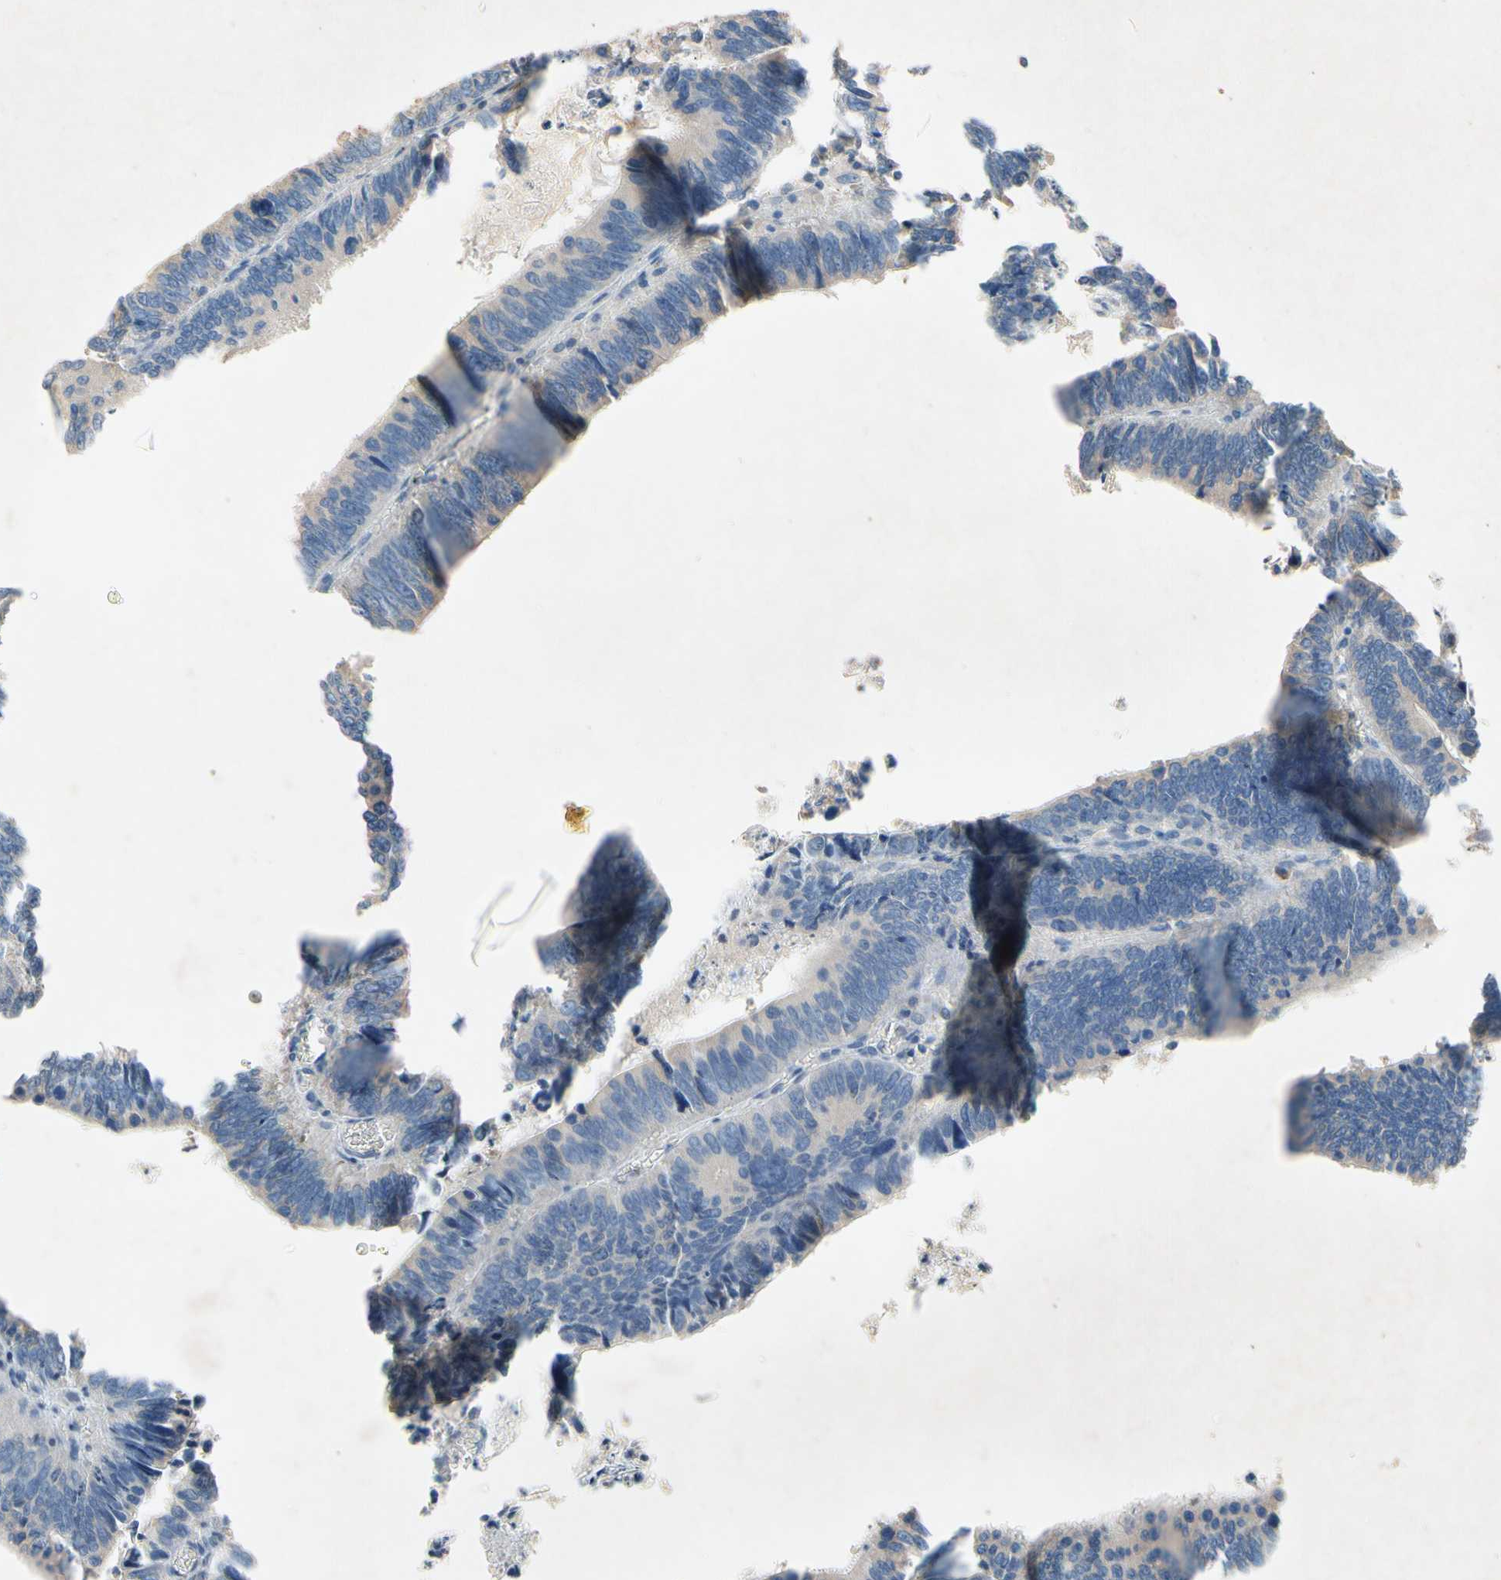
{"staining": {"intensity": "weak", "quantity": ">75%", "location": "cytoplasmic/membranous"}, "tissue": "colorectal cancer", "cell_type": "Tumor cells", "image_type": "cancer", "snomed": [{"axis": "morphology", "description": "Adenocarcinoma, NOS"}, {"axis": "topography", "description": "Colon"}], "caption": "Colorectal adenocarcinoma was stained to show a protein in brown. There is low levels of weak cytoplasmic/membranous staining in about >75% of tumor cells.", "gene": "PRDX4", "patient": {"sex": "male", "age": 72}}